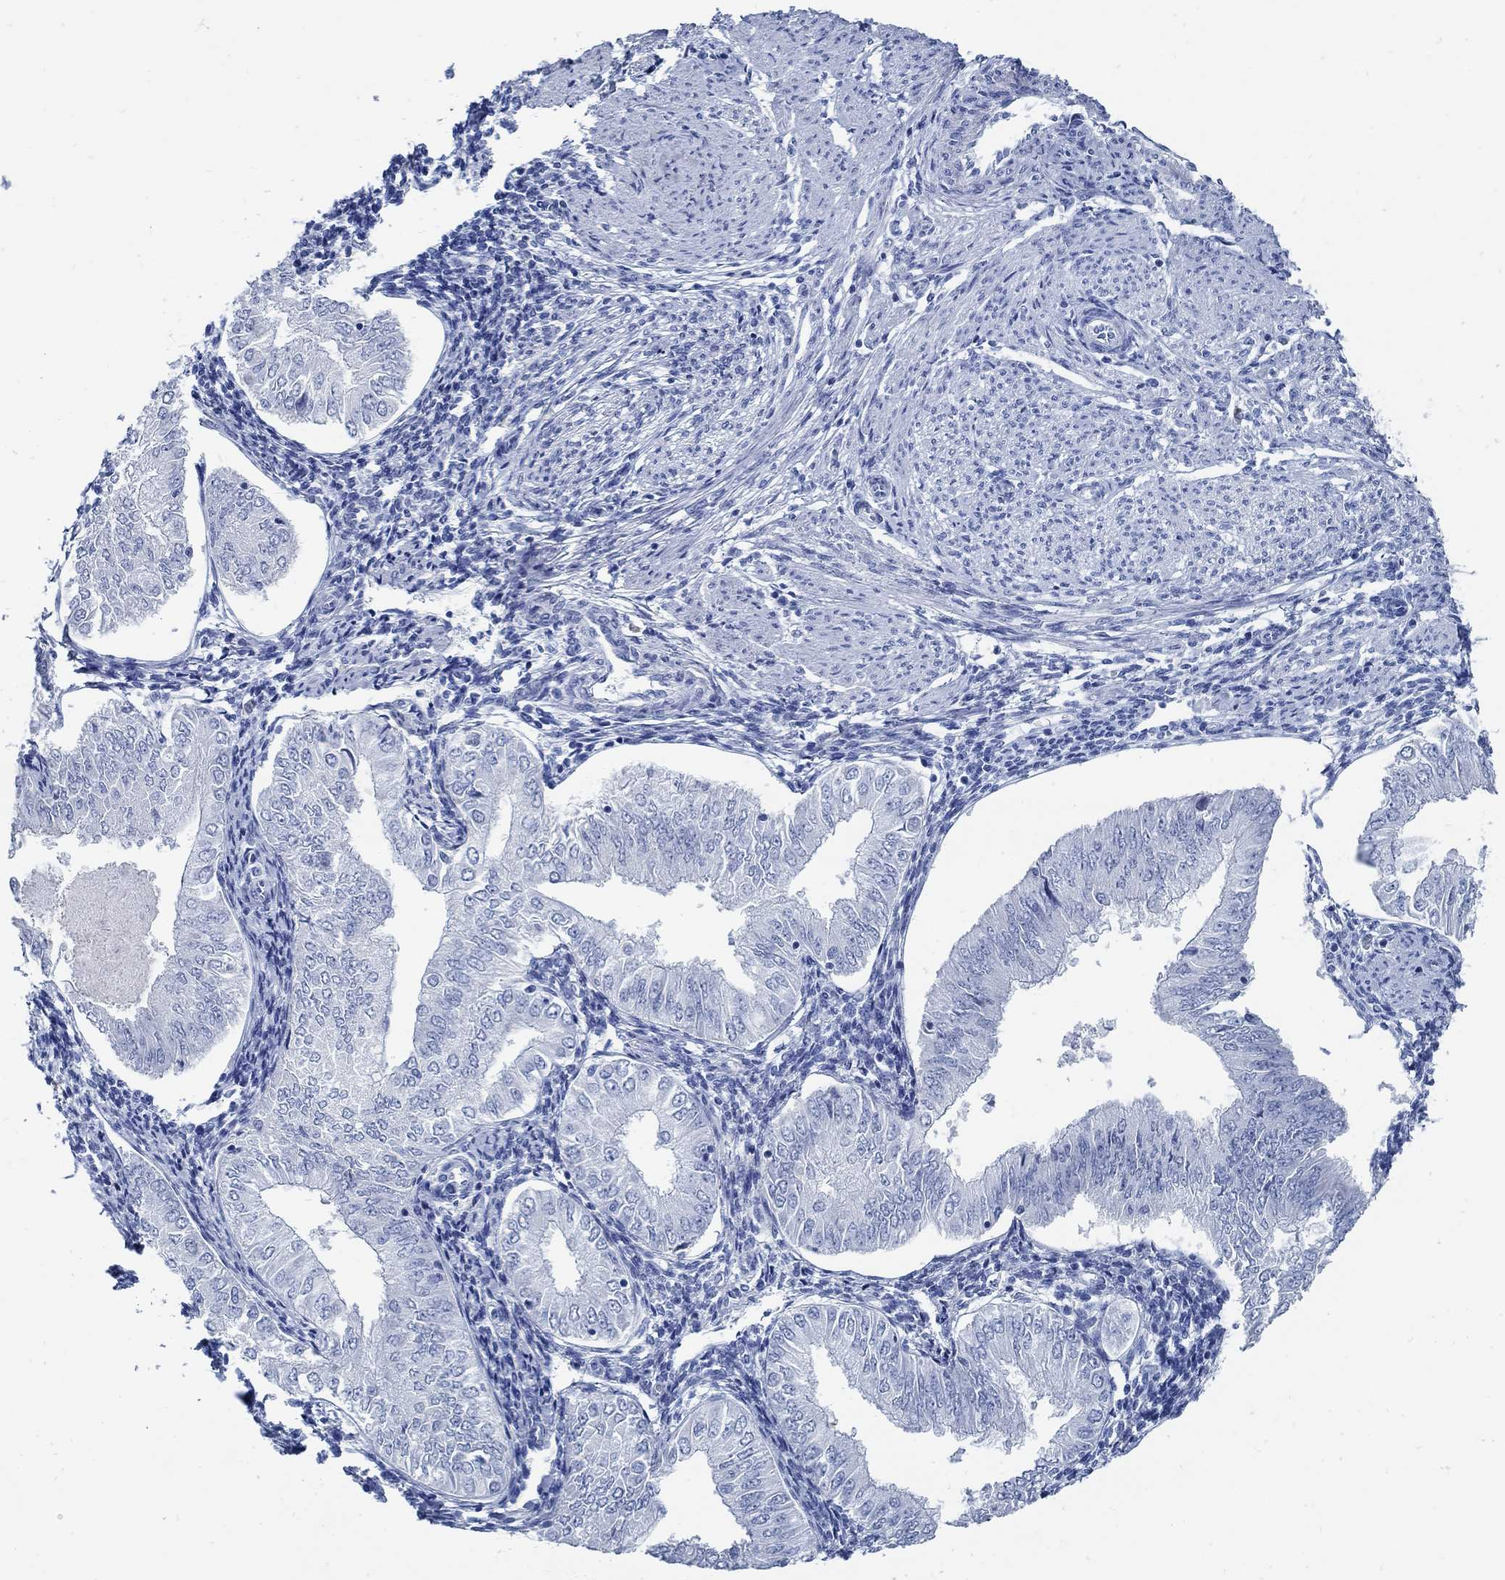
{"staining": {"intensity": "negative", "quantity": "none", "location": "none"}, "tissue": "endometrial cancer", "cell_type": "Tumor cells", "image_type": "cancer", "snomed": [{"axis": "morphology", "description": "Adenocarcinoma, NOS"}, {"axis": "topography", "description": "Endometrium"}], "caption": "Image shows no protein staining in tumor cells of endometrial adenocarcinoma tissue.", "gene": "SLC45A1", "patient": {"sex": "female", "age": 53}}